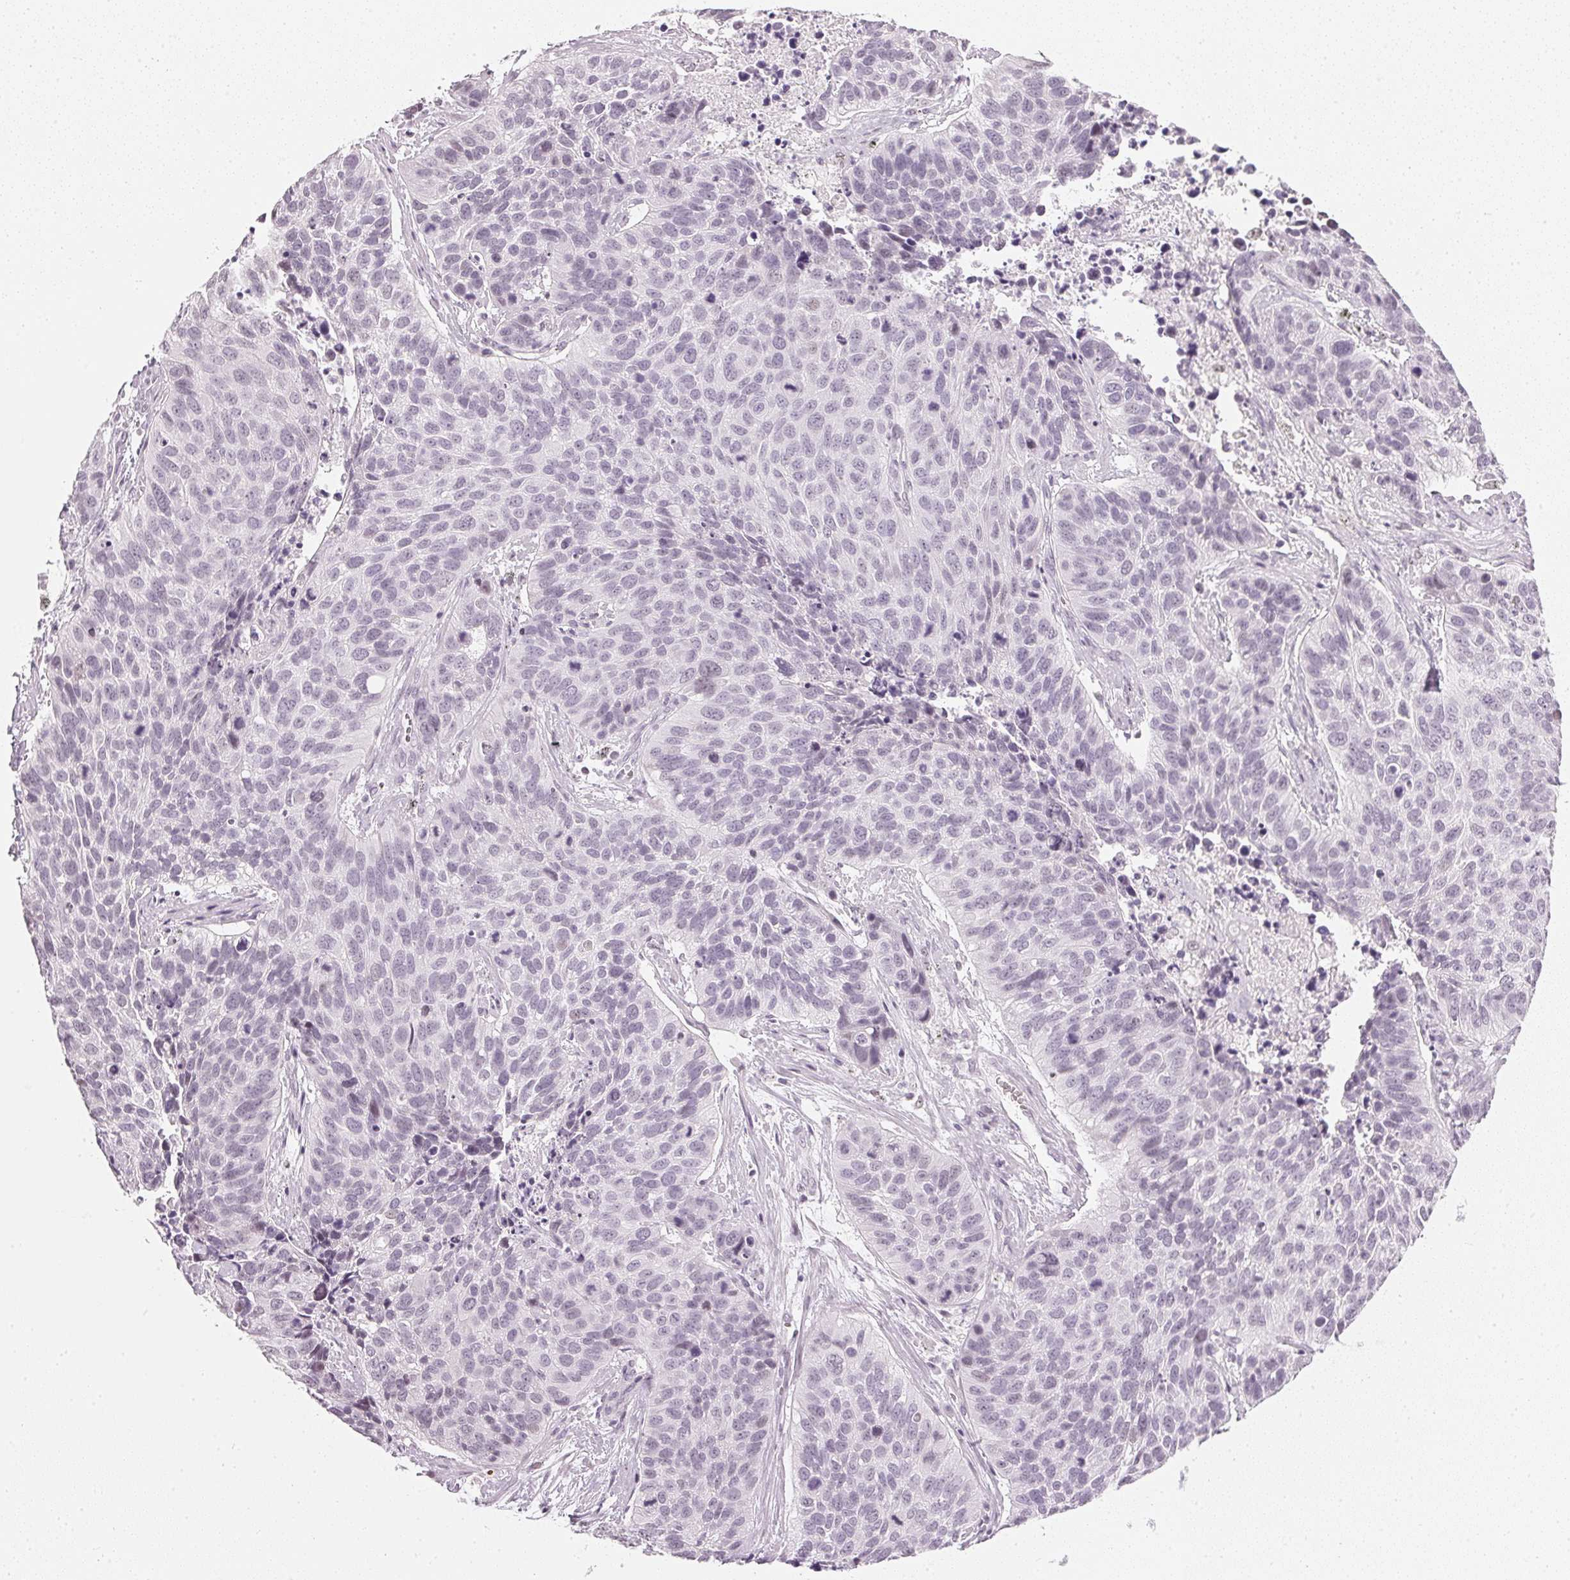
{"staining": {"intensity": "negative", "quantity": "none", "location": "none"}, "tissue": "lung cancer", "cell_type": "Tumor cells", "image_type": "cancer", "snomed": [{"axis": "morphology", "description": "Squamous cell carcinoma, NOS"}, {"axis": "topography", "description": "Lung"}], "caption": "Human lung cancer (squamous cell carcinoma) stained for a protein using IHC demonstrates no positivity in tumor cells.", "gene": "DNAJC6", "patient": {"sex": "male", "age": 62}}